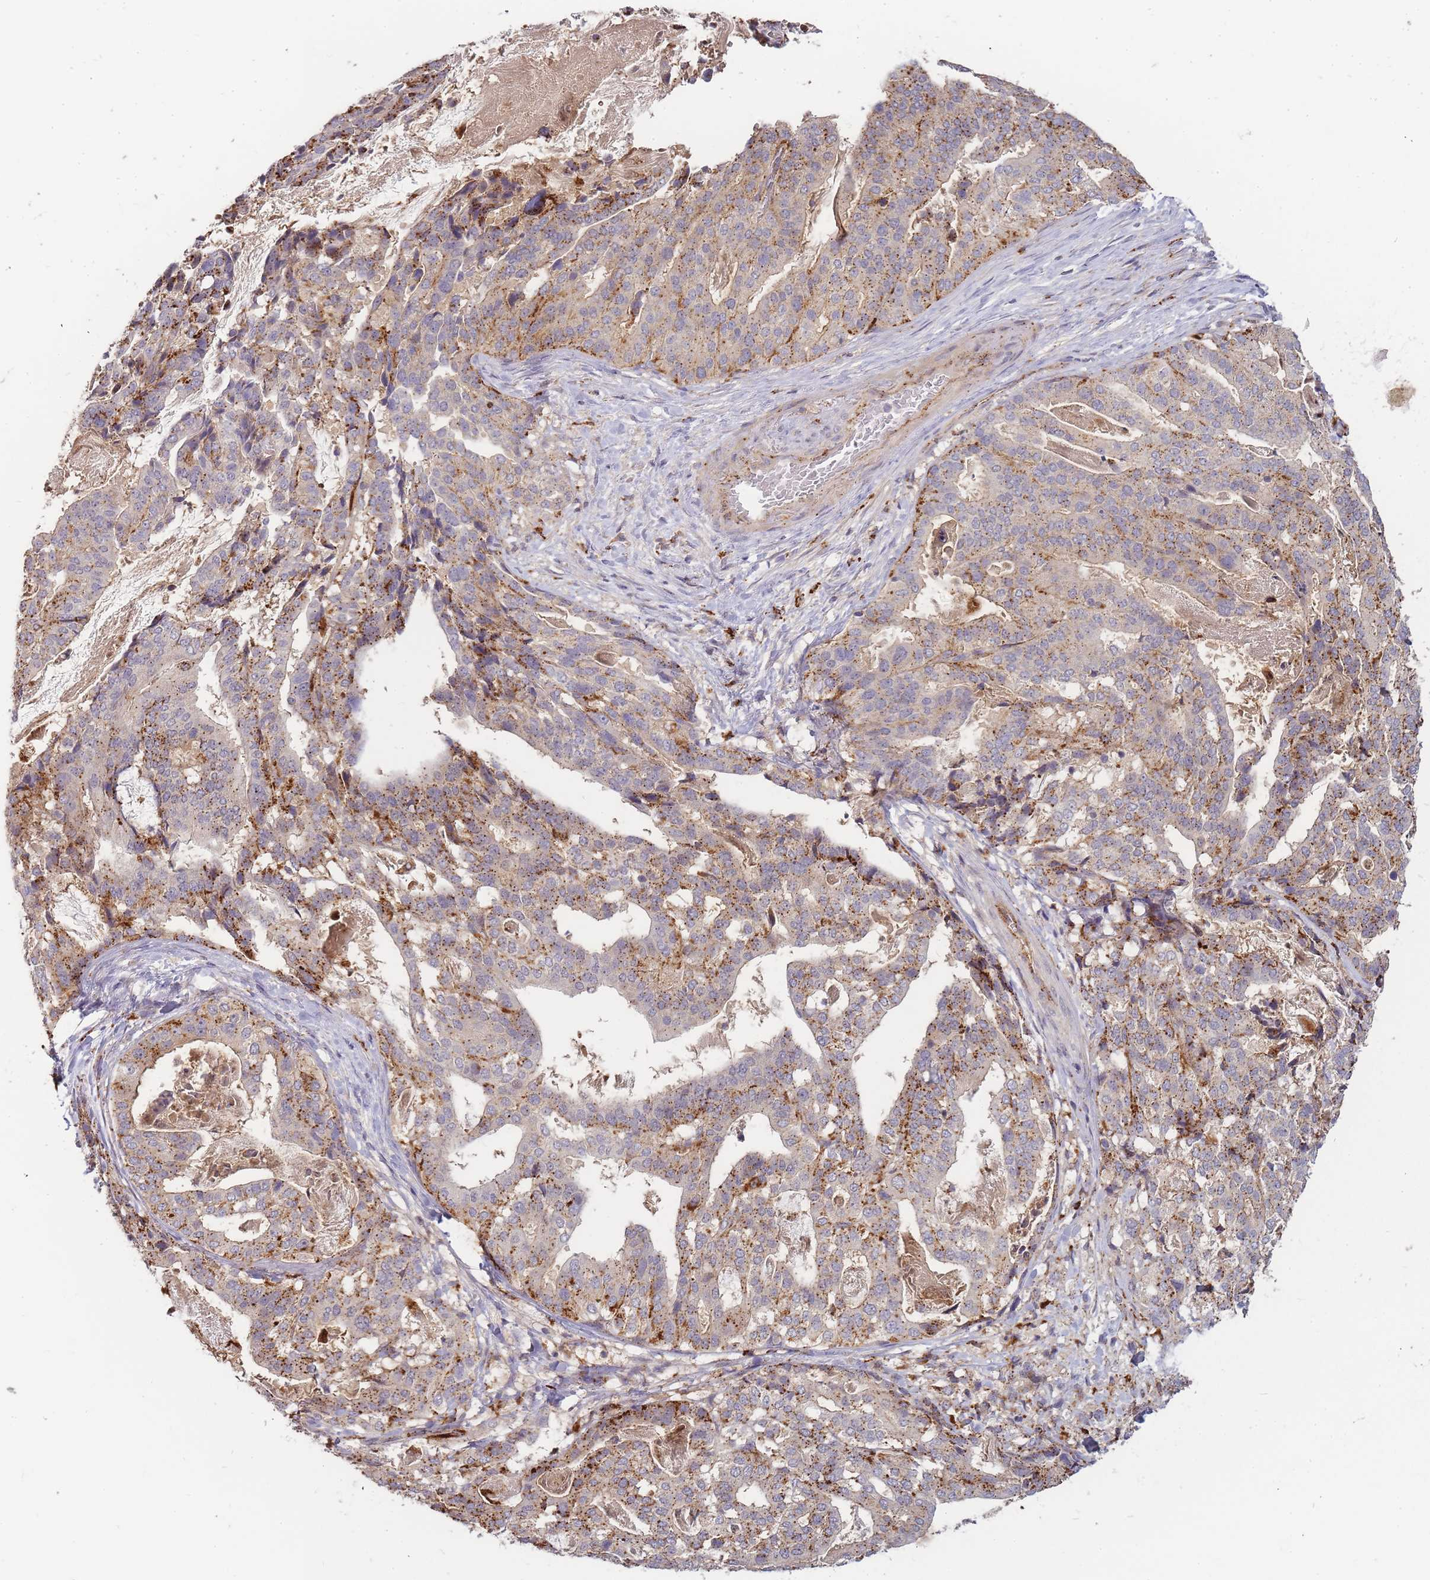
{"staining": {"intensity": "moderate", "quantity": "25%-75%", "location": "cytoplasmic/membranous"}, "tissue": "stomach cancer", "cell_type": "Tumor cells", "image_type": "cancer", "snomed": [{"axis": "morphology", "description": "Adenocarcinoma, NOS"}, {"axis": "topography", "description": "Stomach"}], "caption": "IHC staining of stomach cancer, which displays medium levels of moderate cytoplasmic/membranous expression in approximately 25%-75% of tumor cells indicating moderate cytoplasmic/membranous protein expression. The staining was performed using DAB (3,3'-diaminobenzidine) (brown) for protein detection and nuclei were counterstained in hematoxylin (blue).", "gene": "ATG5", "patient": {"sex": "male", "age": 48}}